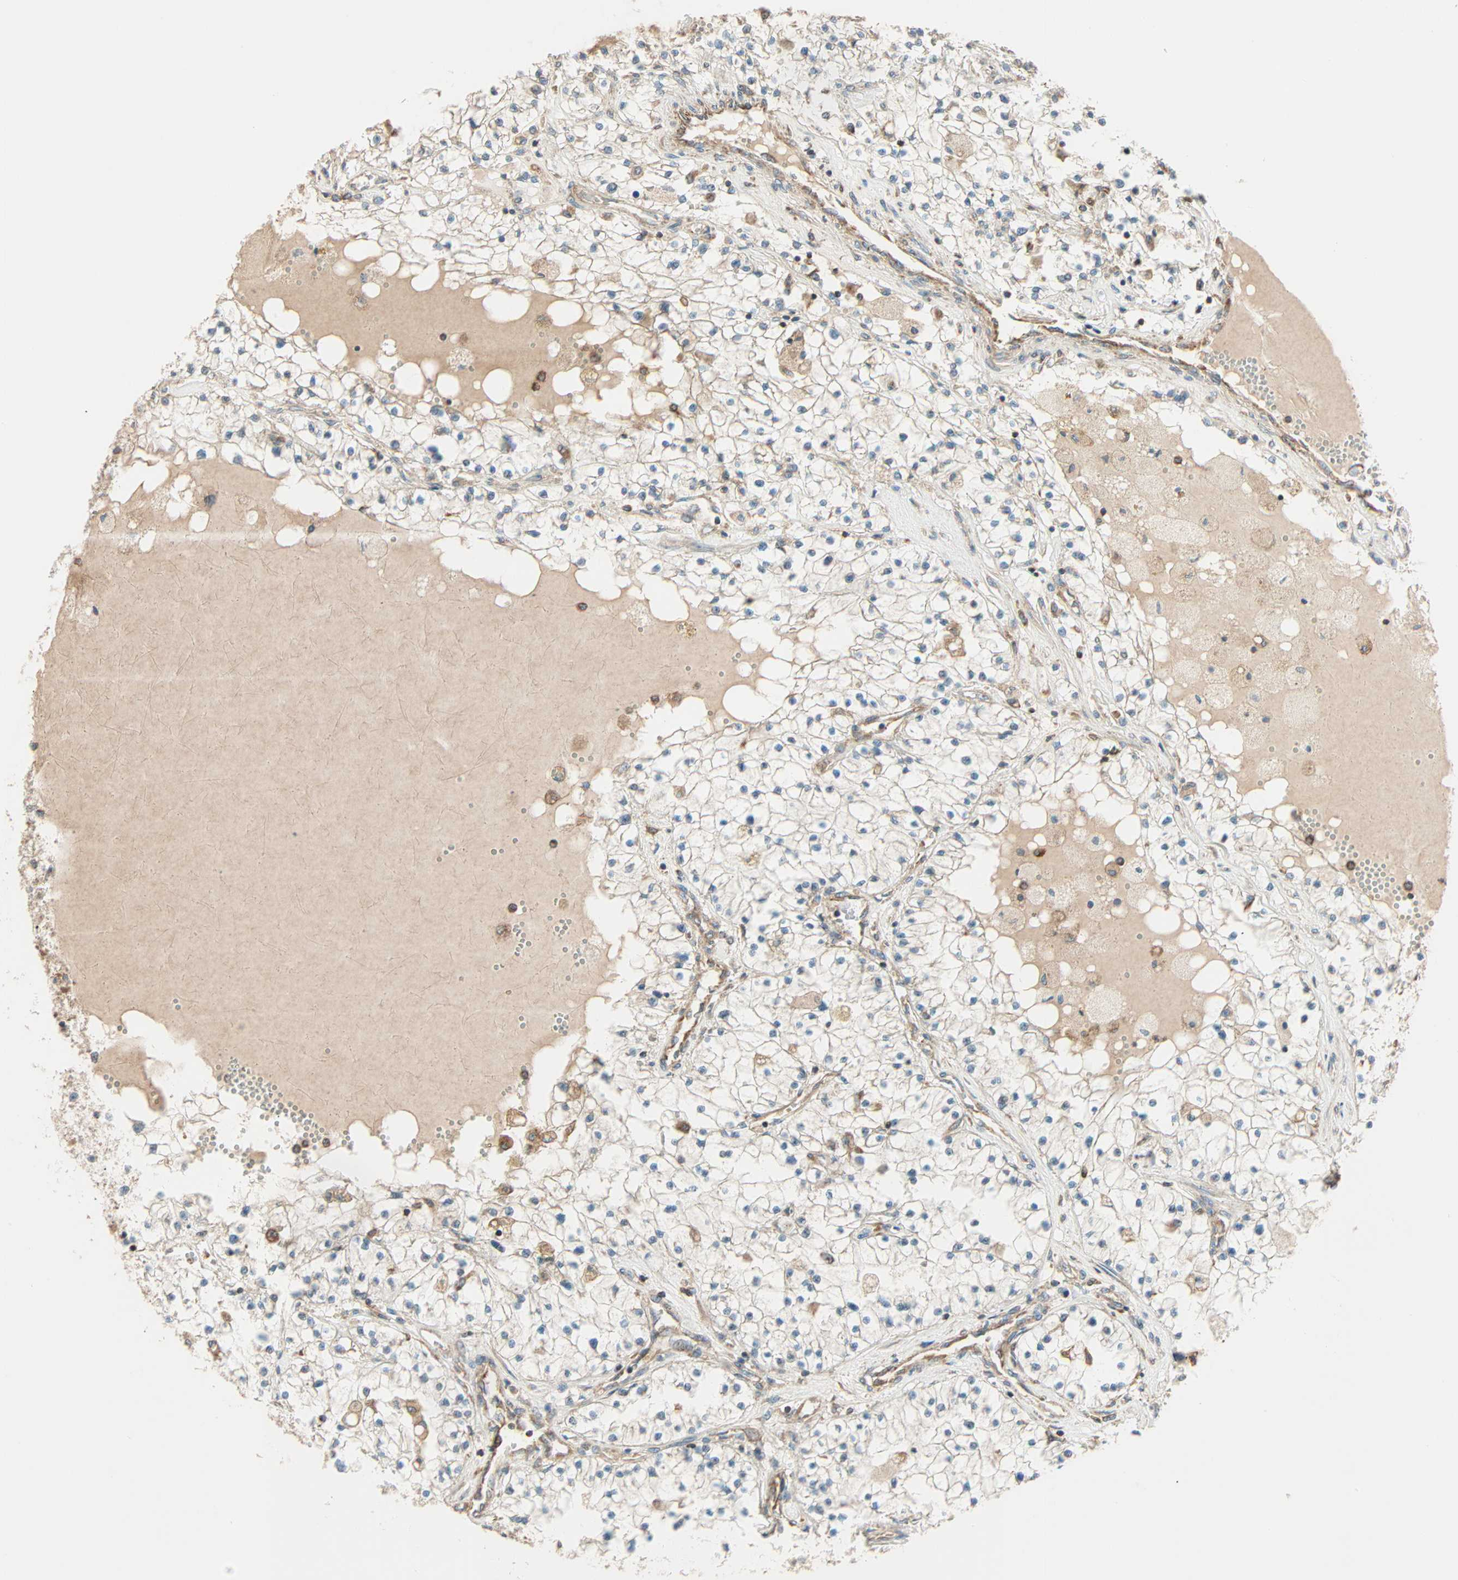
{"staining": {"intensity": "moderate", "quantity": "<25%", "location": "cytoplasmic/membranous"}, "tissue": "renal cancer", "cell_type": "Tumor cells", "image_type": "cancer", "snomed": [{"axis": "morphology", "description": "Adenocarcinoma, NOS"}, {"axis": "topography", "description": "Kidney"}], "caption": "Human adenocarcinoma (renal) stained for a protein (brown) exhibits moderate cytoplasmic/membranous positive staining in about <25% of tumor cells.", "gene": "PNPLA6", "patient": {"sex": "male", "age": 68}}